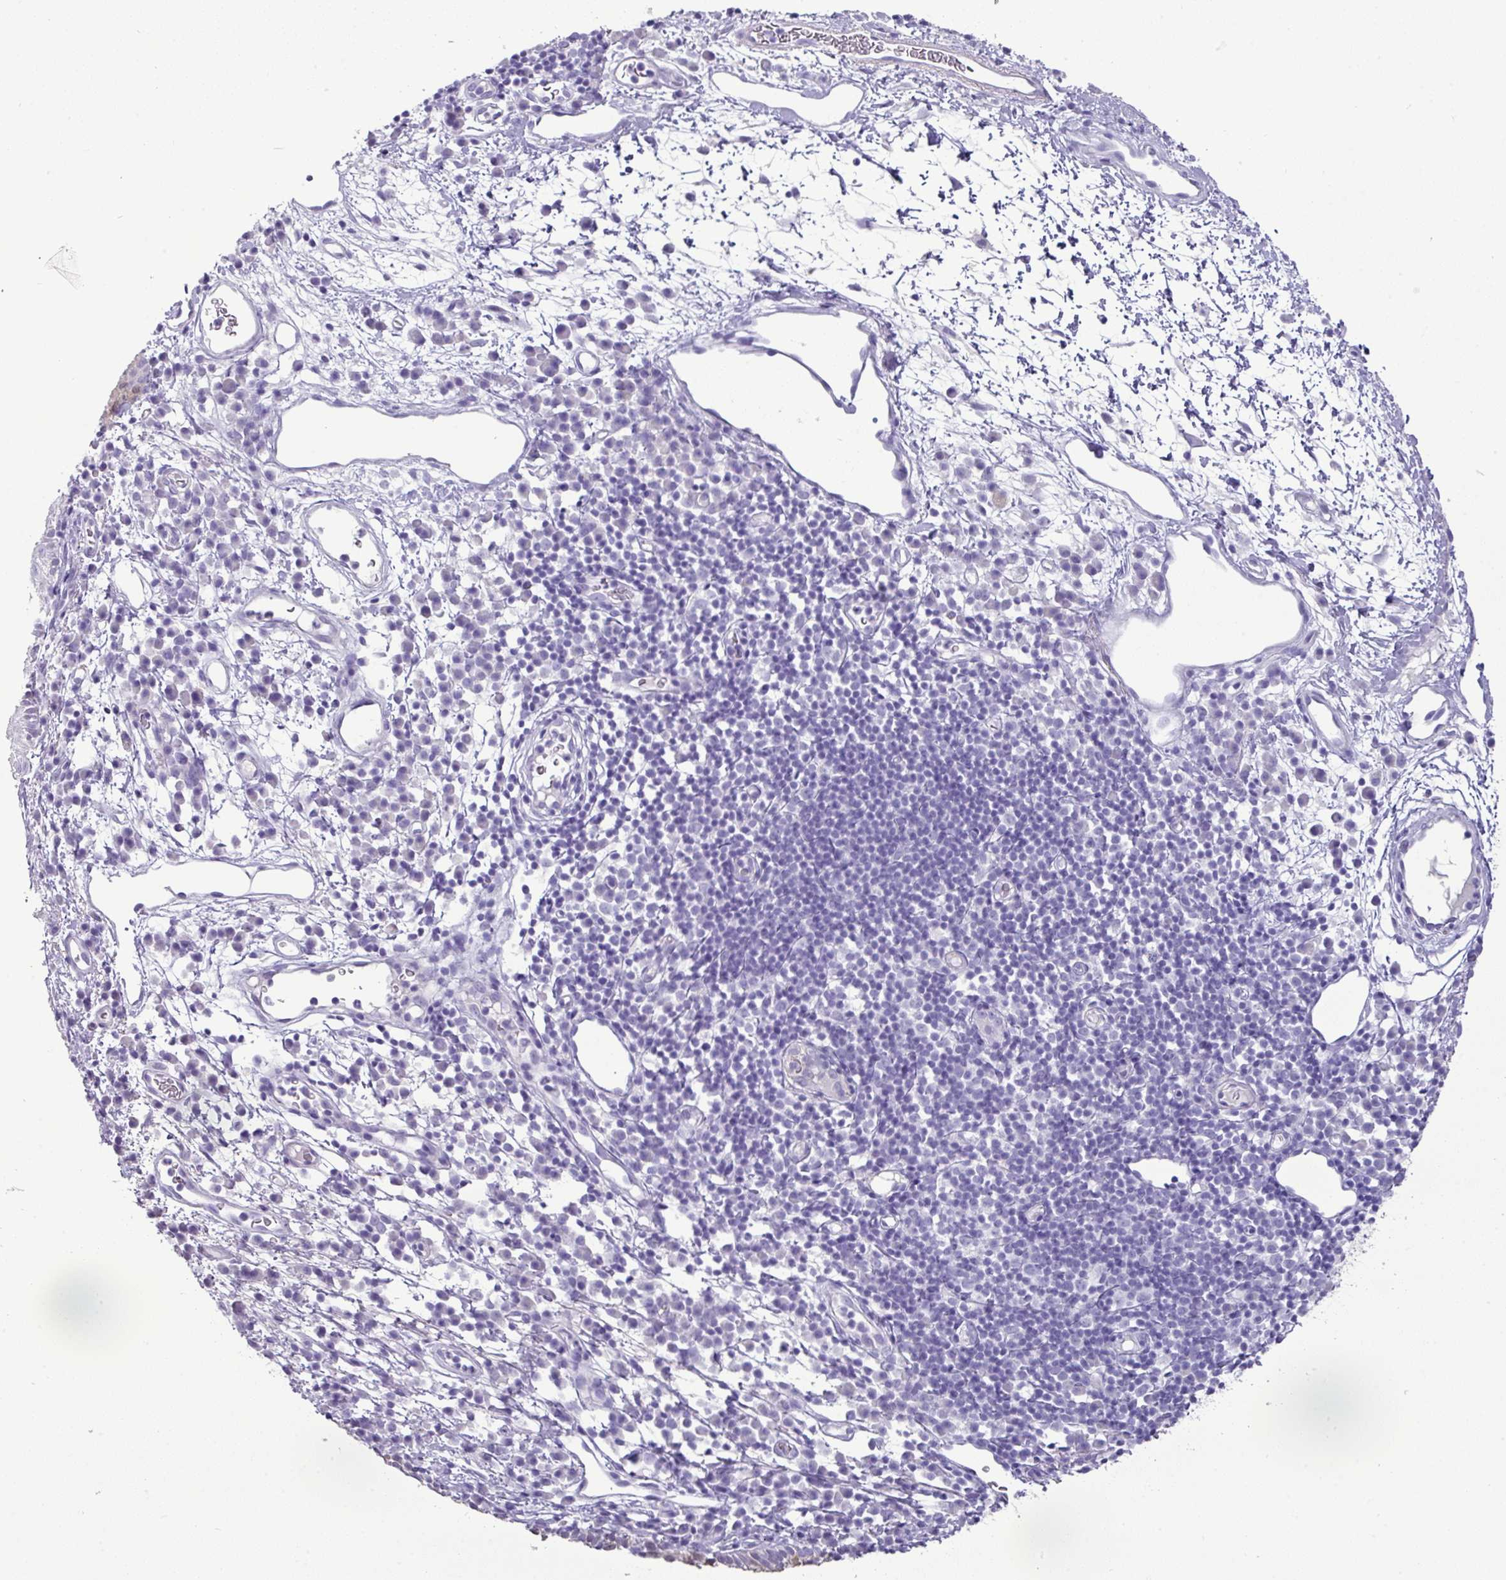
{"staining": {"intensity": "strong", "quantity": "25%-75%", "location": "cytoplasmic/membranous"}, "tissue": "nasopharynx", "cell_type": "Respiratory epithelial cells", "image_type": "normal", "snomed": [{"axis": "morphology", "description": "Normal tissue, NOS"}, {"axis": "topography", "description": "Lymph node"}, {"axis": "topography", "description": "Cartilage tissue"}, {"axis": "topography", "description": "Nasopharynx"}], "caption": "Immunohistochemical staining of unremarkable human nasopharynx displays 25%-75% levels of strong cytoplasmic/membranous protein staining in approximately 25%-75% of respiratory epithelial cells.", "gene": "GSTA1", "patient": {"sex": "male", "age": 63}}